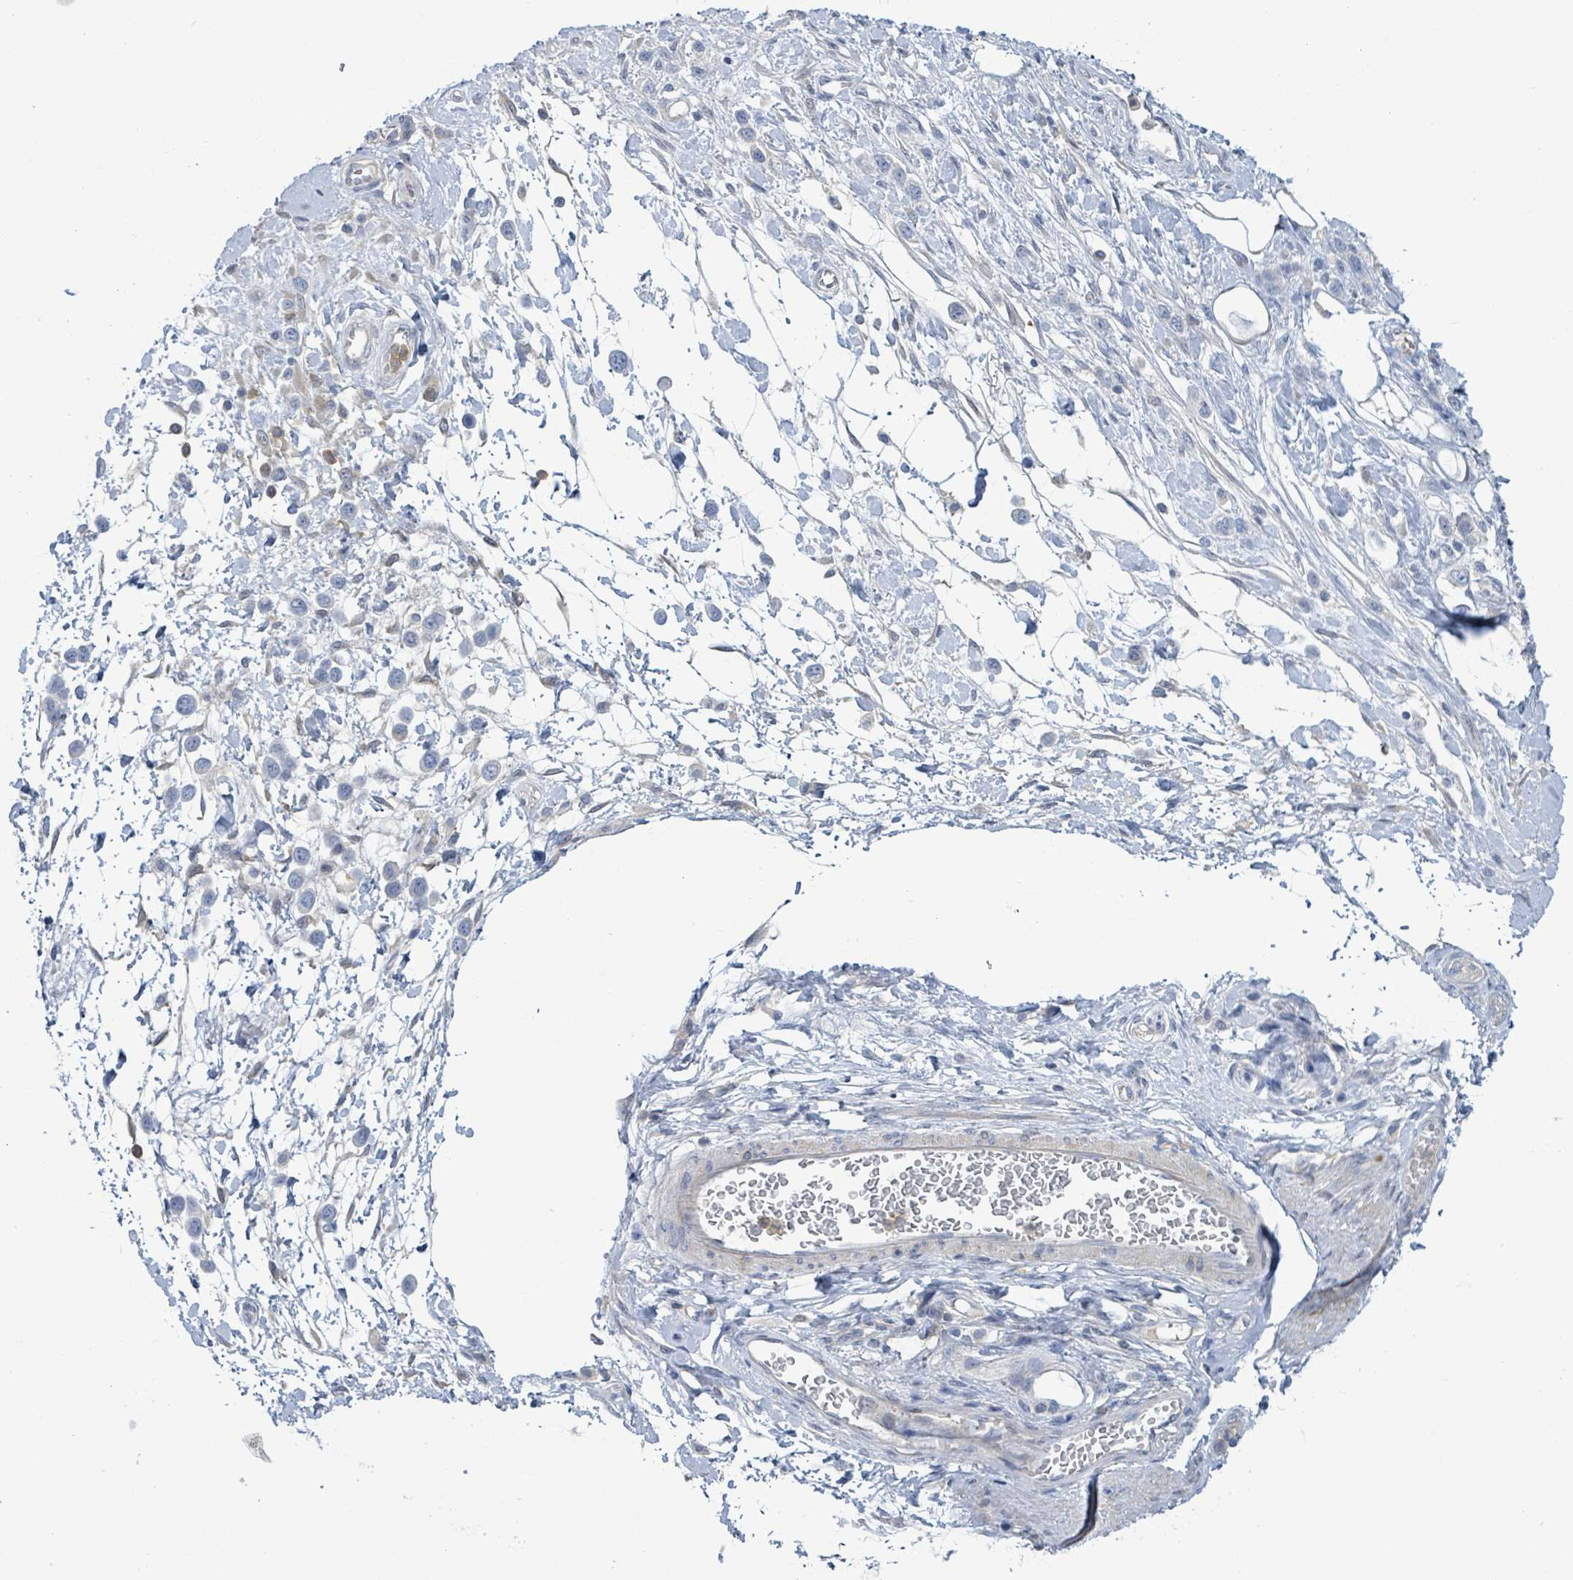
{"staining": {"intensity": "negative", "quantity": "none", "location": "none"}, "tissue": "stomach cancer", "cell_type": "Tumor cells", "image_type": "cancer", "snomed": [{"axis": "morphology", "description": "Adenocarcinoma, NOS"}, {"axis": "topography", "description": "Stomach"}], "caption": "Human stomach cancer stained for a protein using immunohistochemistry reveals no positivity in tumor cells.", "gene": "PGAM1", "patient": {"sex": "female", "age": 65}}